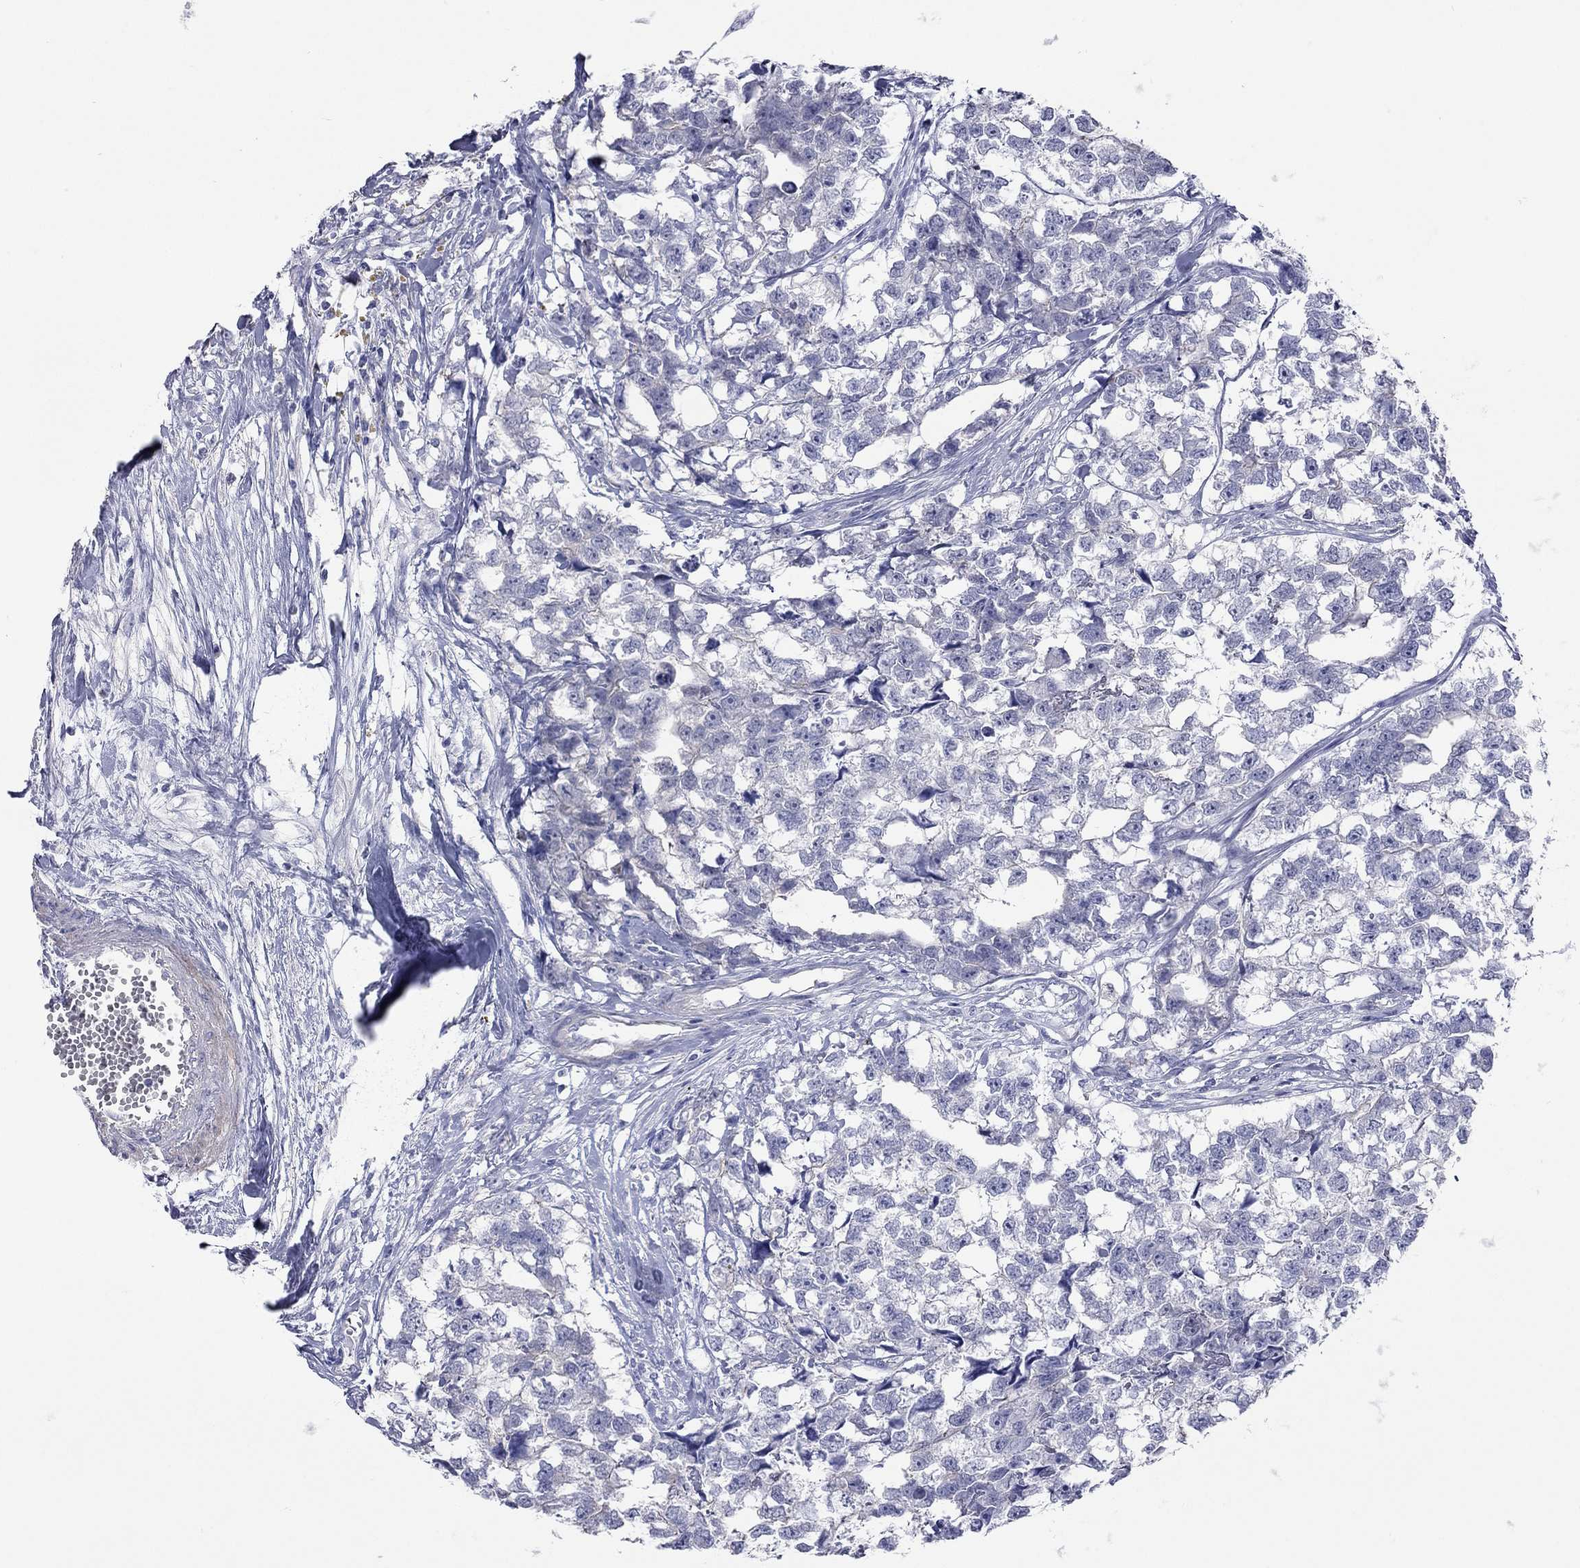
{"staining": {"intensity": "negative", "quantity": "none", "location": "none"}, "tissue": "testis cancer", "cell_type": "Tumor cells", "image_type": "cancer", "snomed": [{"axis": "morphology", "description": "Carcinoma, Embryonal, NOS"}, {"axis": "morphology", "description": "Teratoma, malignant, NOS"}, {"axis": "topography", "description": "Testis"}], "caption": "This micrograph is of testis cancer stained with immunohistochemistry (IHC) to label a protein in brown with the nuclei are counter-stained blue. There is no staining in tumor cells. (DAB (3,3'-diaminobenzidine) immunohistochemistry visualized using brightfield microscopy, high magnification).", "gene": "ACTL7B", "patient": {"sex": "male", "age": 44}}